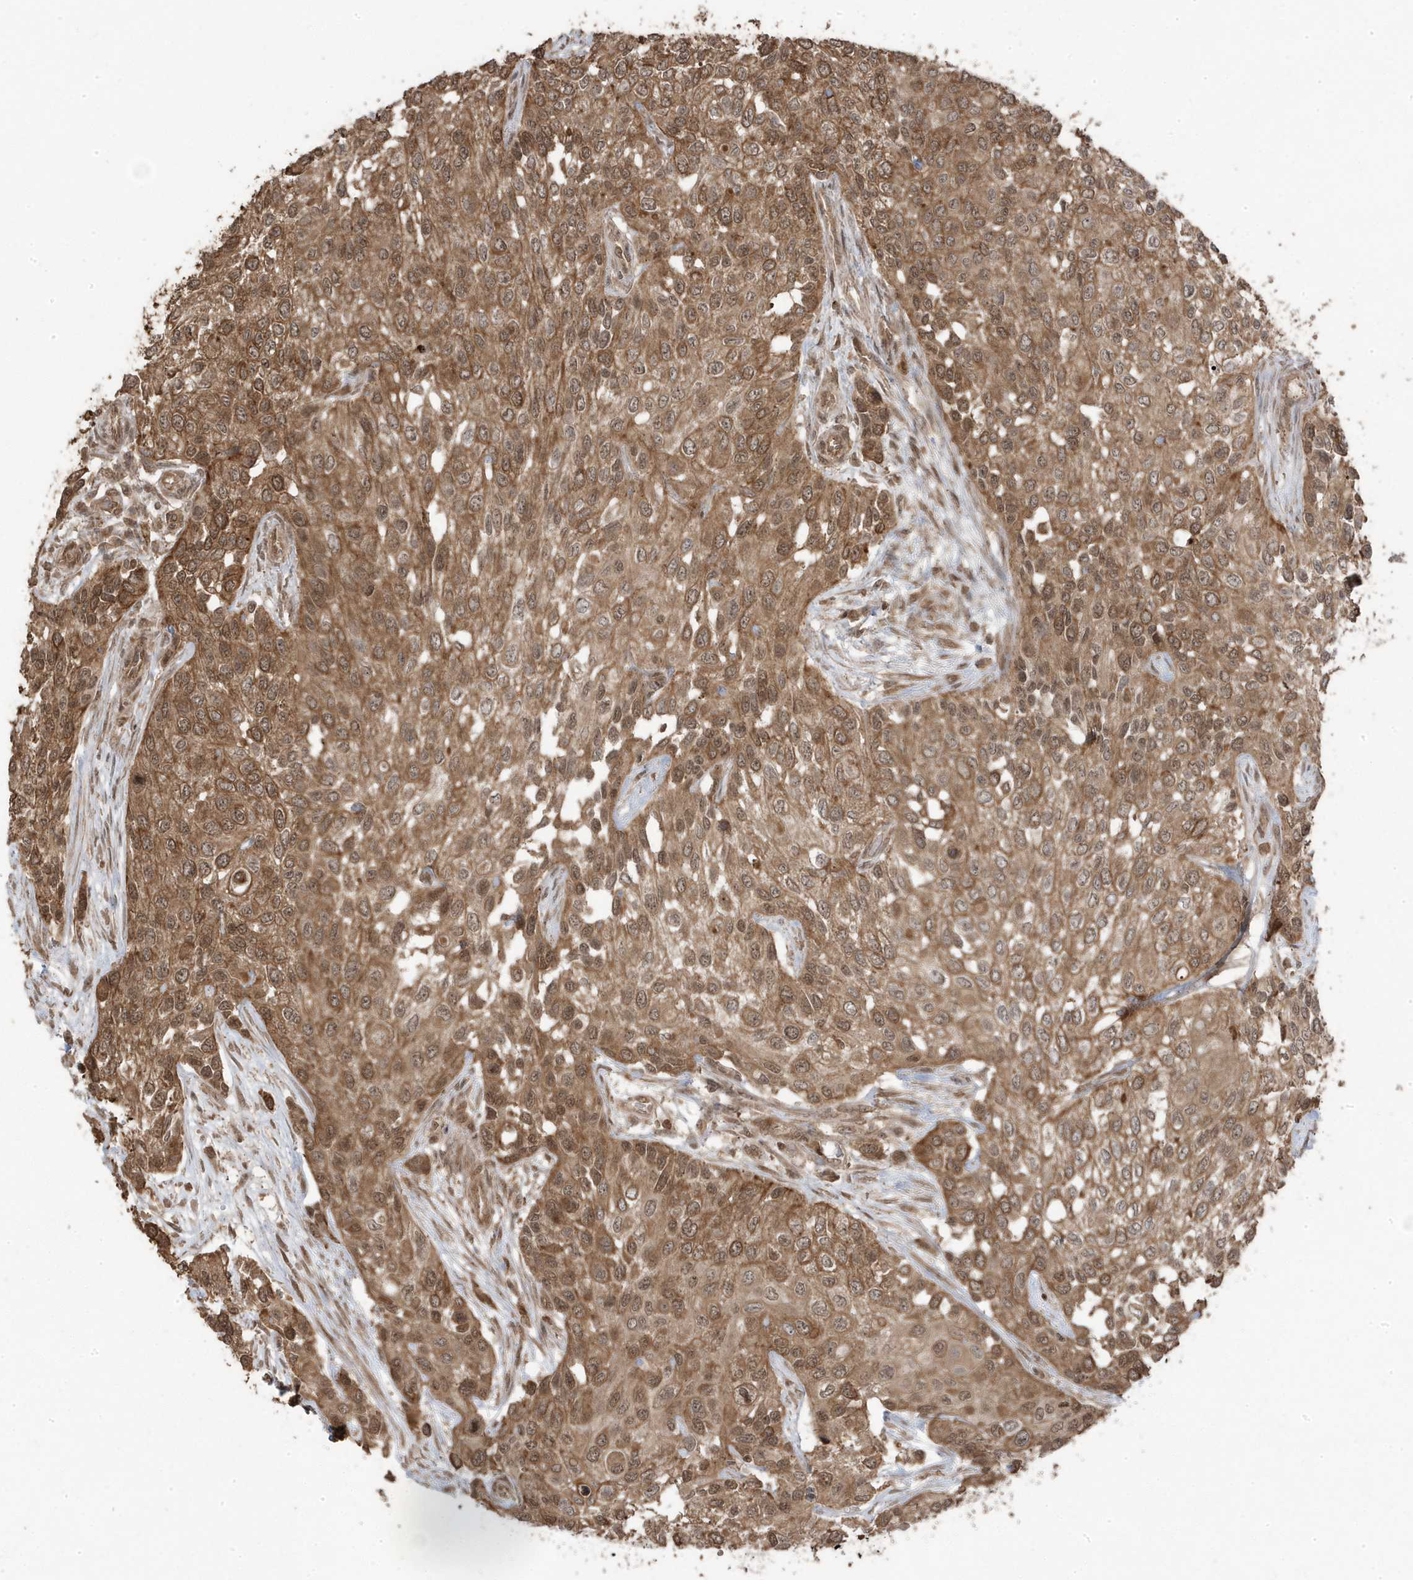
{"staining": {"intensity": "moderate", "quantity": ">75%", "location": "cytoplasmic/membranous,nuclear"}, "tissue": "urothelial cancer", "cell_type": "Tumor cells", "image_type": "cancer", "snomed": [{"axis": "morphology", "description": "Normal tissue, NOS"}, {"axis": "morphology", "description": "Urothelial carcinoma, High grade"}, {"axis": "topography", "description": "Vascular tissue"}, {"axis": "topography", "description": "Urinary bladder"}], "caption": "Protein analysis of urothelial cancer tissue exhibits moderate cytoplasmic/membranous and nuclear staining in approximately >75% of tumor cells.", "gene": "ASAP1", "patient": {"sex": "female", "age": 56}}